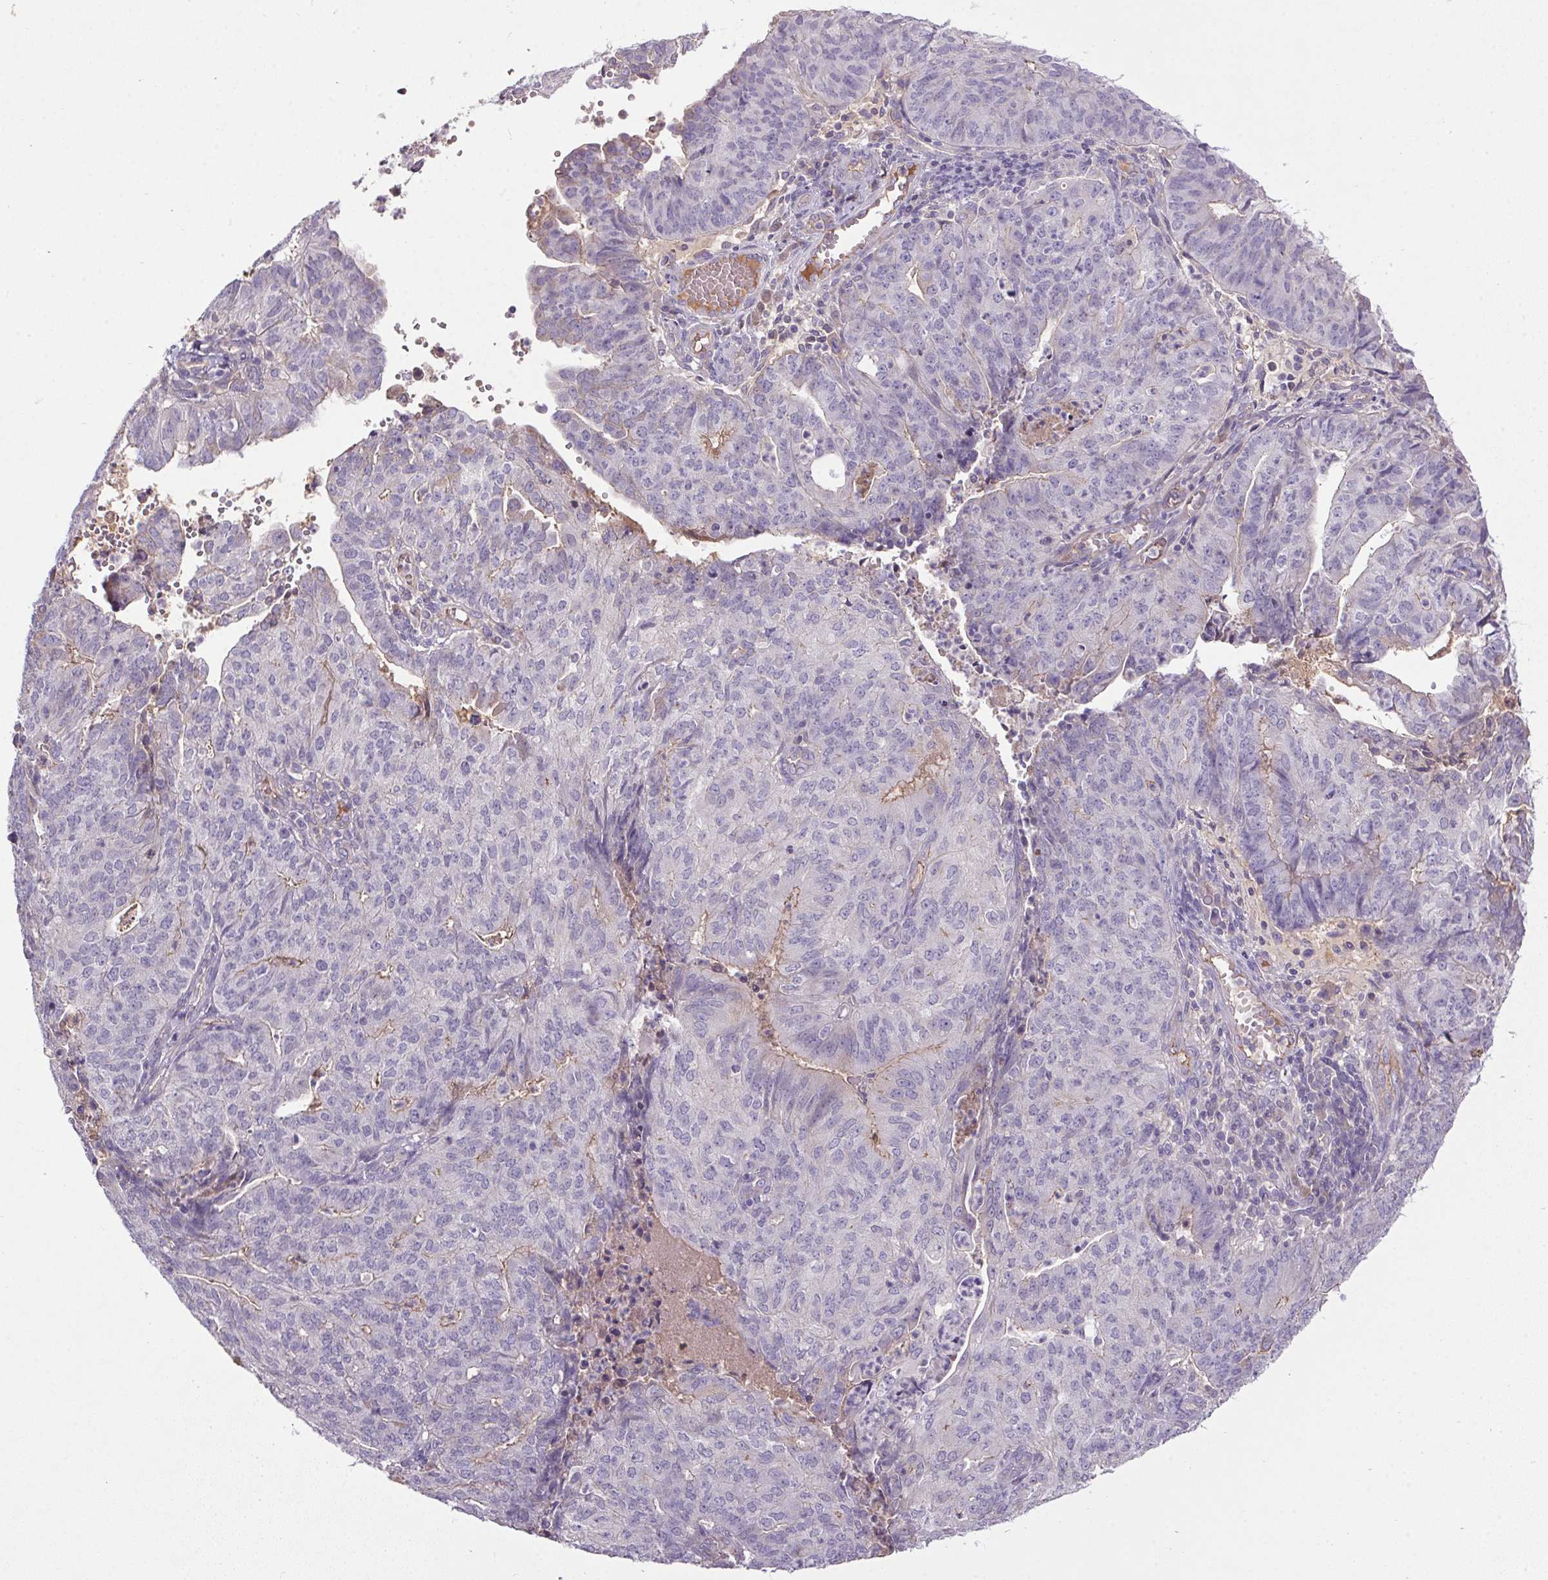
{"staining": {"intensity": "weak", "quantity": "<25%", "location": "cytoplasmic/membranous"}, "tissue": "endometrial cancer", "cell_type": "Tumor cells", "image_type": "cancer", "snomed": [{"axis": "morphology", "description": "Adenocarcinoma, NOS"}, {"axis": "topography", "description": "Endometrium"}], "caption": "IHC histopathology image of neoplastic tissue: human endometrial adenocarcinoma stained with DAB shows no significant protein positivity in tumor cells. (DAB IHC visualized using brightfield microscopy, high magnification).", "gene": "APOC4", "patient": {"sex": "female", "age": 82}}